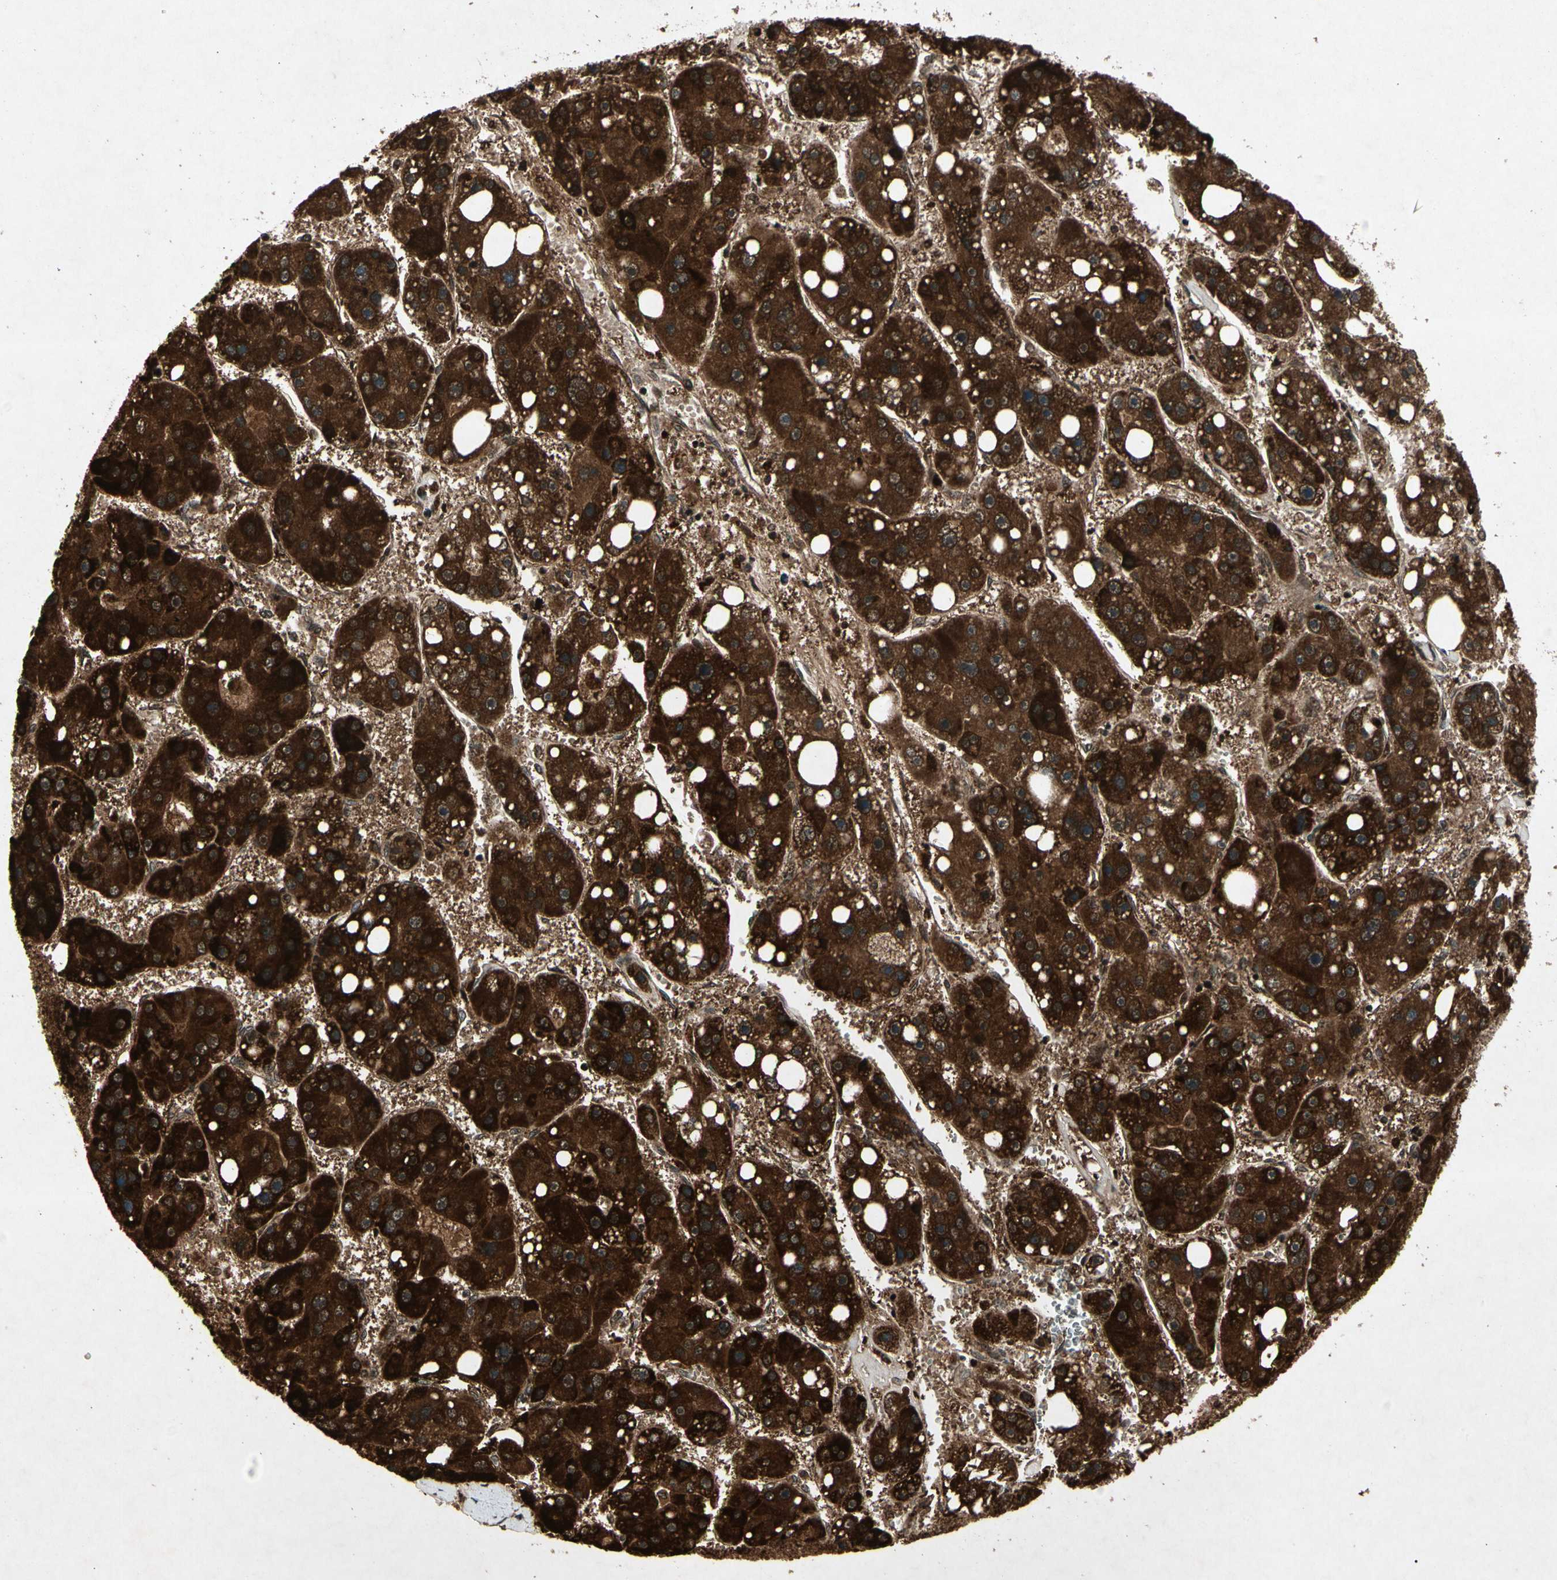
{"staining": {"intensity": "strong", "quantity": ">75%", "location": "cytoplasmic/membranous"}, "tissue": "liver cancer", "cell_type": "Tumor cells", "image_type": "cancer", "snomed": [{"axis": "morphology", "description": "Carcinoma, Hepatocellular, NOS"}, {"axis": "topography", "description": "Liver"}], "caption": "IHC (DAB (3,3'-diaminobenzidine)) staining of liver cancer displays strong cytoplasmic/membranous protein staining in about >75% of tumor cells.", "gene": "GLRX", "patient": {"sex": "female", "age": 61}}